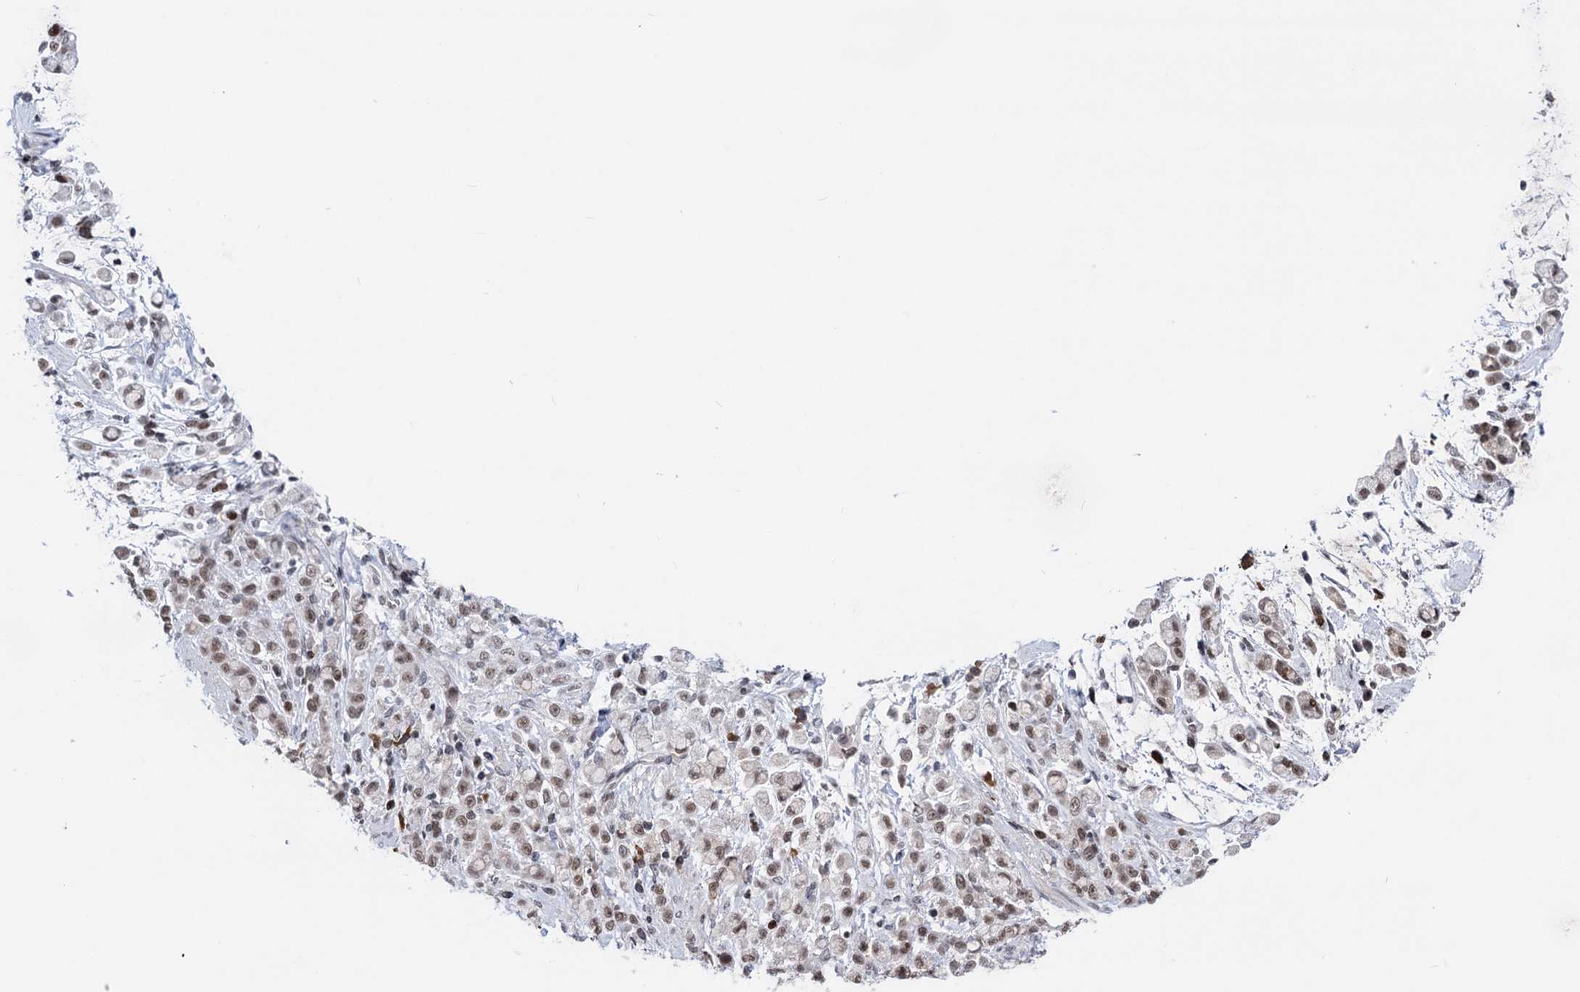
{"staining": {"intensity": "weak", "quantity": ">75%", "location": "nuclear"}, "tissue": "stomach cancer", "cell_type": "Tumor cells", "image_type": "cancer", "snomed": [{"axis": "morphology", "description": "Adenocarcinoma, NOS"}, {"axis": "topography", "description": "Stomach"}], "caption": "Protein expression analysis of human stomach adenocarcinoma reveals weak nuclear positivity in about >75% of tumor cells.", "gene": "ZCCHC10", "patient": {"sex": "female", "age": 60}}